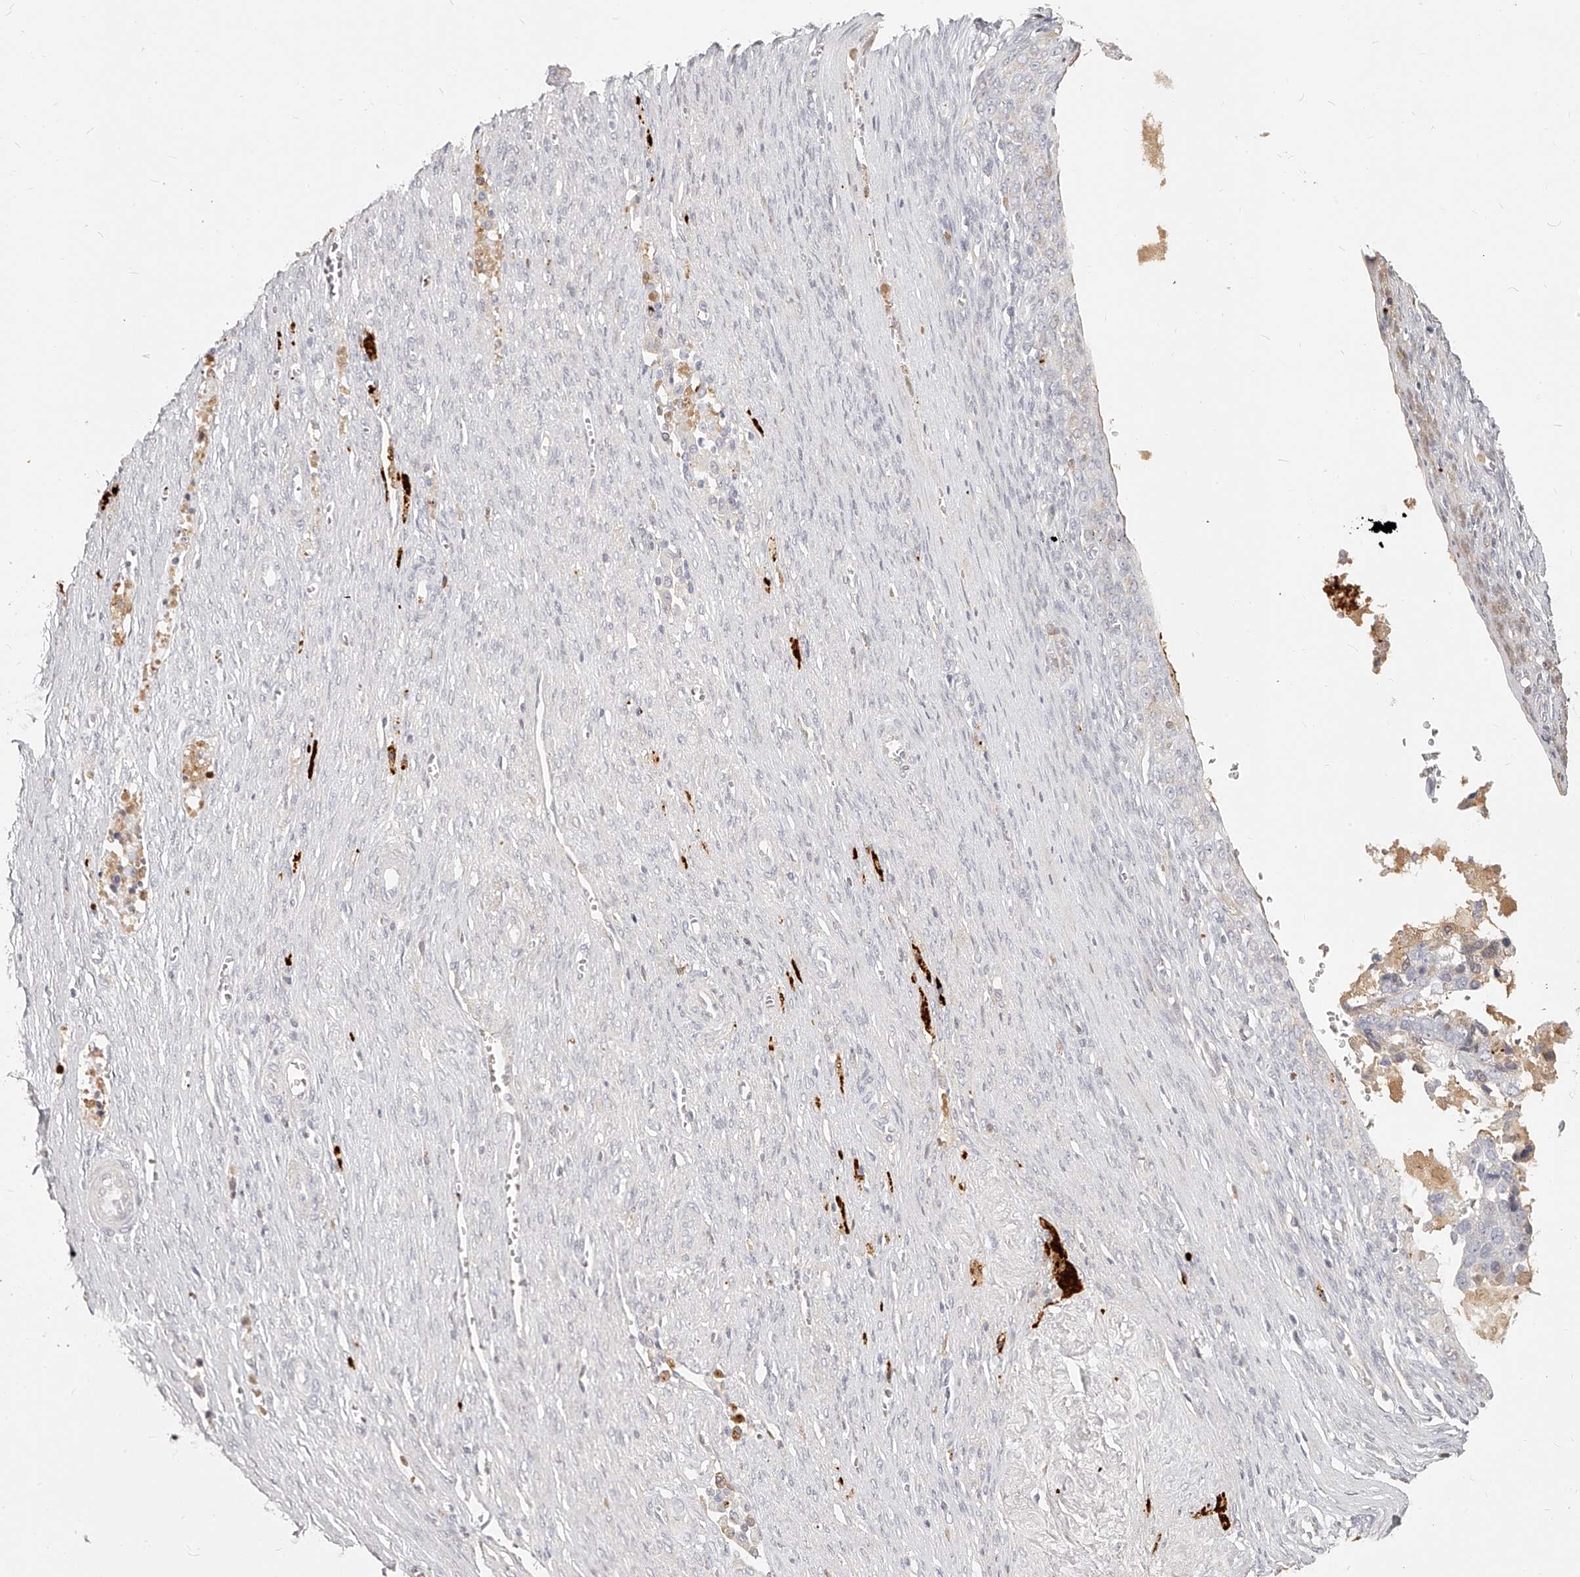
{"staining": {"intensity": "negative", "quantity": "none", "location": "none"}, "tissue": "ovarian cancer", "cell_type": "Tumor cells", "image_type": "cancer", "snomed": [{"axis": "morphology", "description": "Cystadenocarcinoma, serous, NOS"}, {"axis": "topography", "description": "Ovary"}], "caption": "Immunohistochemistry (IHC) image of neoplastic tissue: ovarian serous cystadenocarcinoma stained with DAB displays no significant protein staining in tumor cells.", "gene": "ITGB3", "patient": {"sex": "female", "age": 44}}